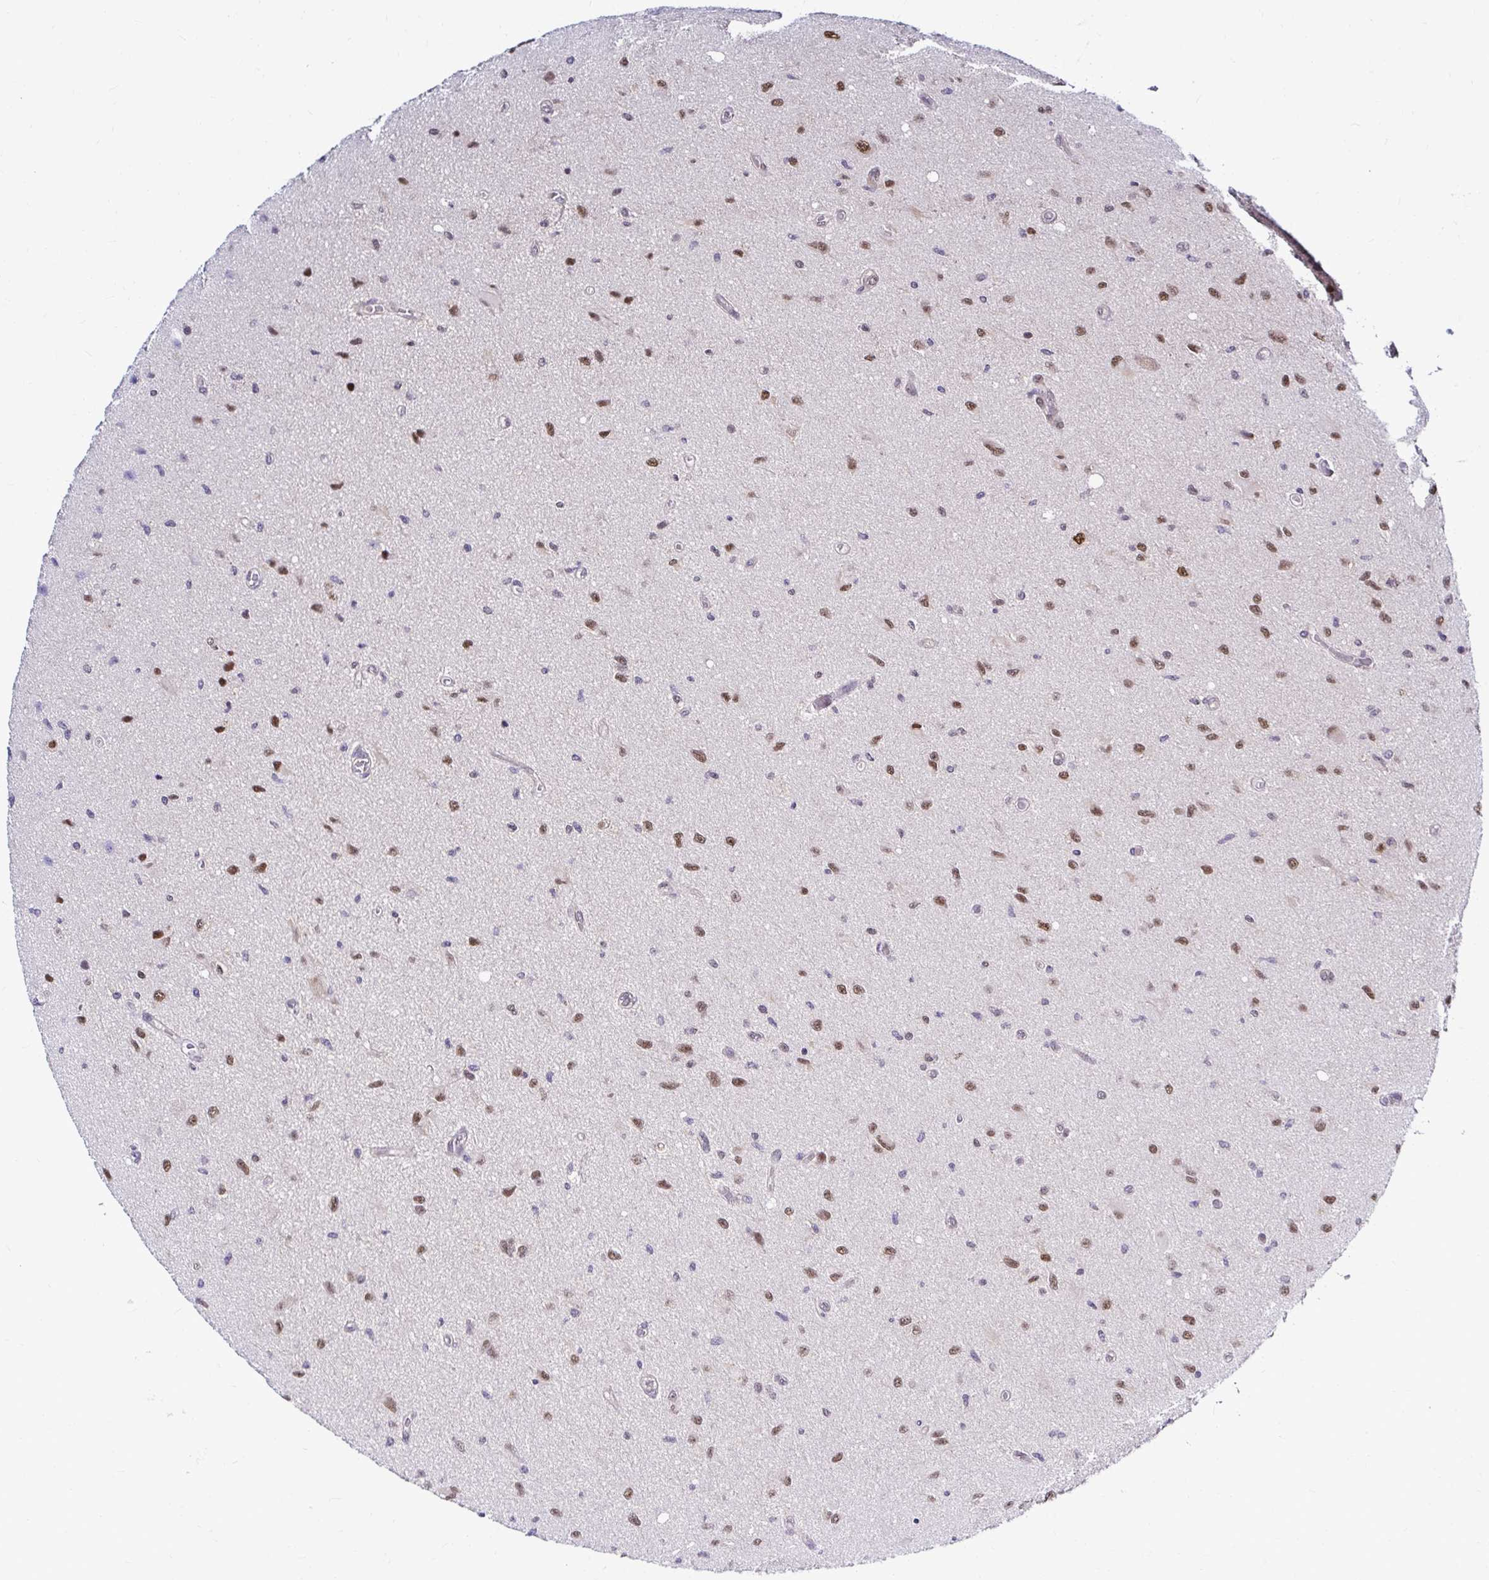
{"staining": {"intensity": "moderate", "quantity": ">75%", "location": "nuclear"}, "tissue": "glioma", "cell_type": "Tumor cells", "image_type": "cancer", "snomed": [{"axis": "morphology", "description": "Glioma, malignant, High grade"}, {"axis": "topography", "description": "Brain"}], "caption": "Glioma was stained to show a protein in brown. There is medium levels of moderate nuclear staining in about >75% of tumor cells.", "gene": "PSMD3", "patient": {"sex": "male", "age": 67}}